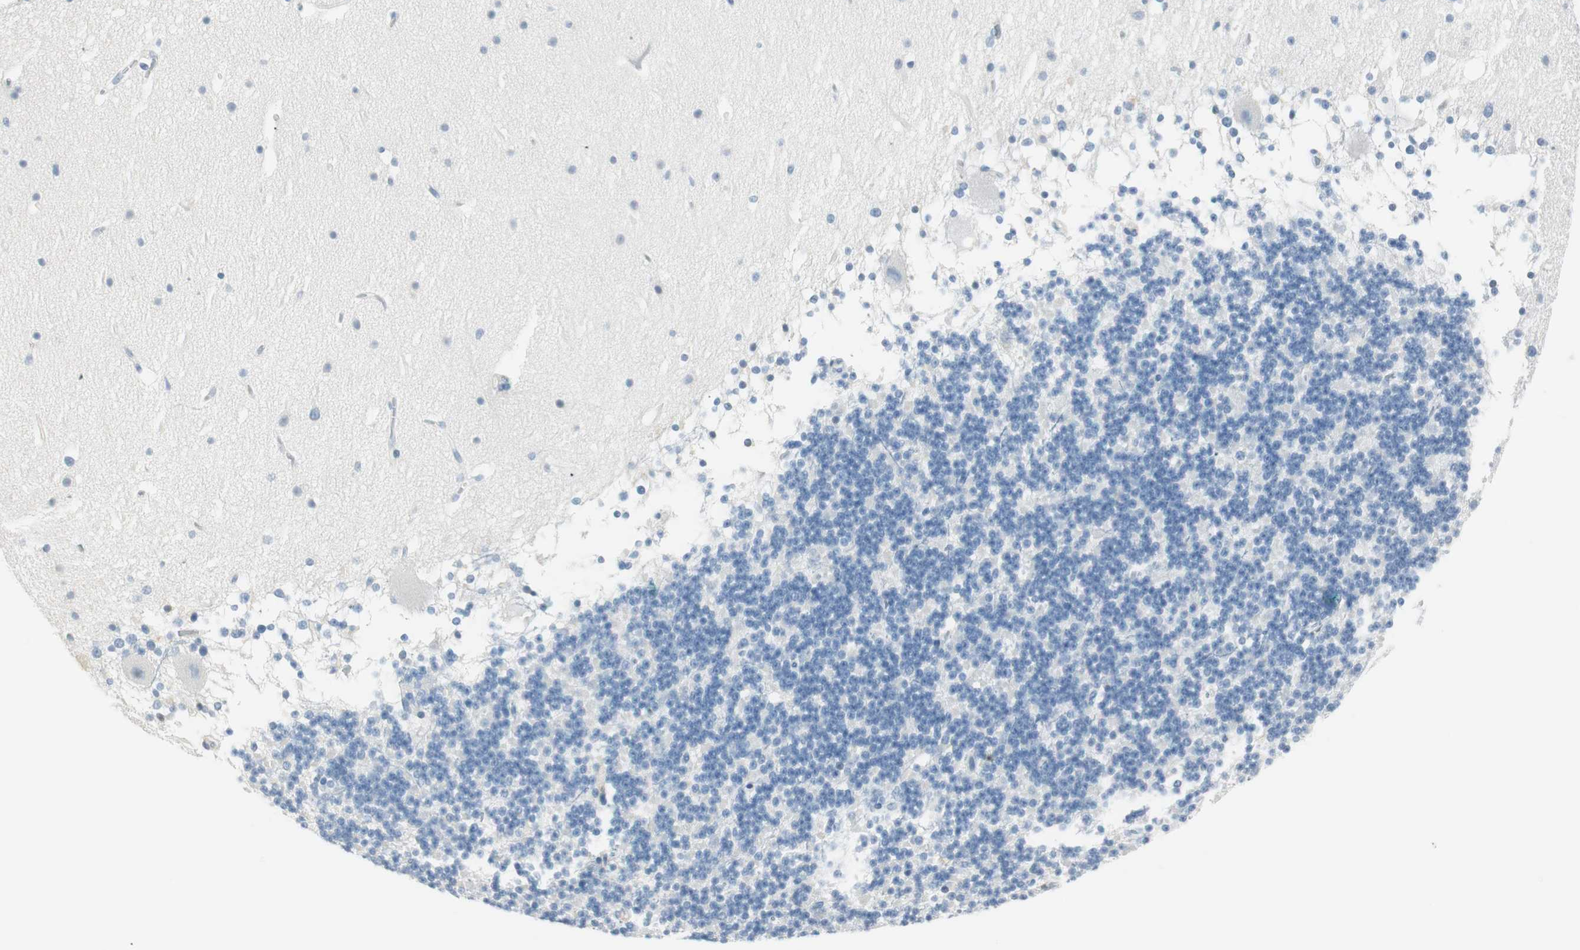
{"staining": {"intensity": "negative", "quantity": "none", "location": "none"}, "tissue": "cerebellum", "cell_type": "Cells in granular layer", "image_type": "normal", "snomed": [{"axis": "morphology", "description": "Normal tissue, NOS"}, {"axis": "topography", "description": "Cerebellum"}], "caption": "High magnification brightfield microscopy of unremarkable cerebellum stained with DAB (brown) and counterstained with hematoxylin (blue): cells in granular layer show no significant staining.", "gene": "MLLT10", "patient": {"sex": "female", "age": 19}}